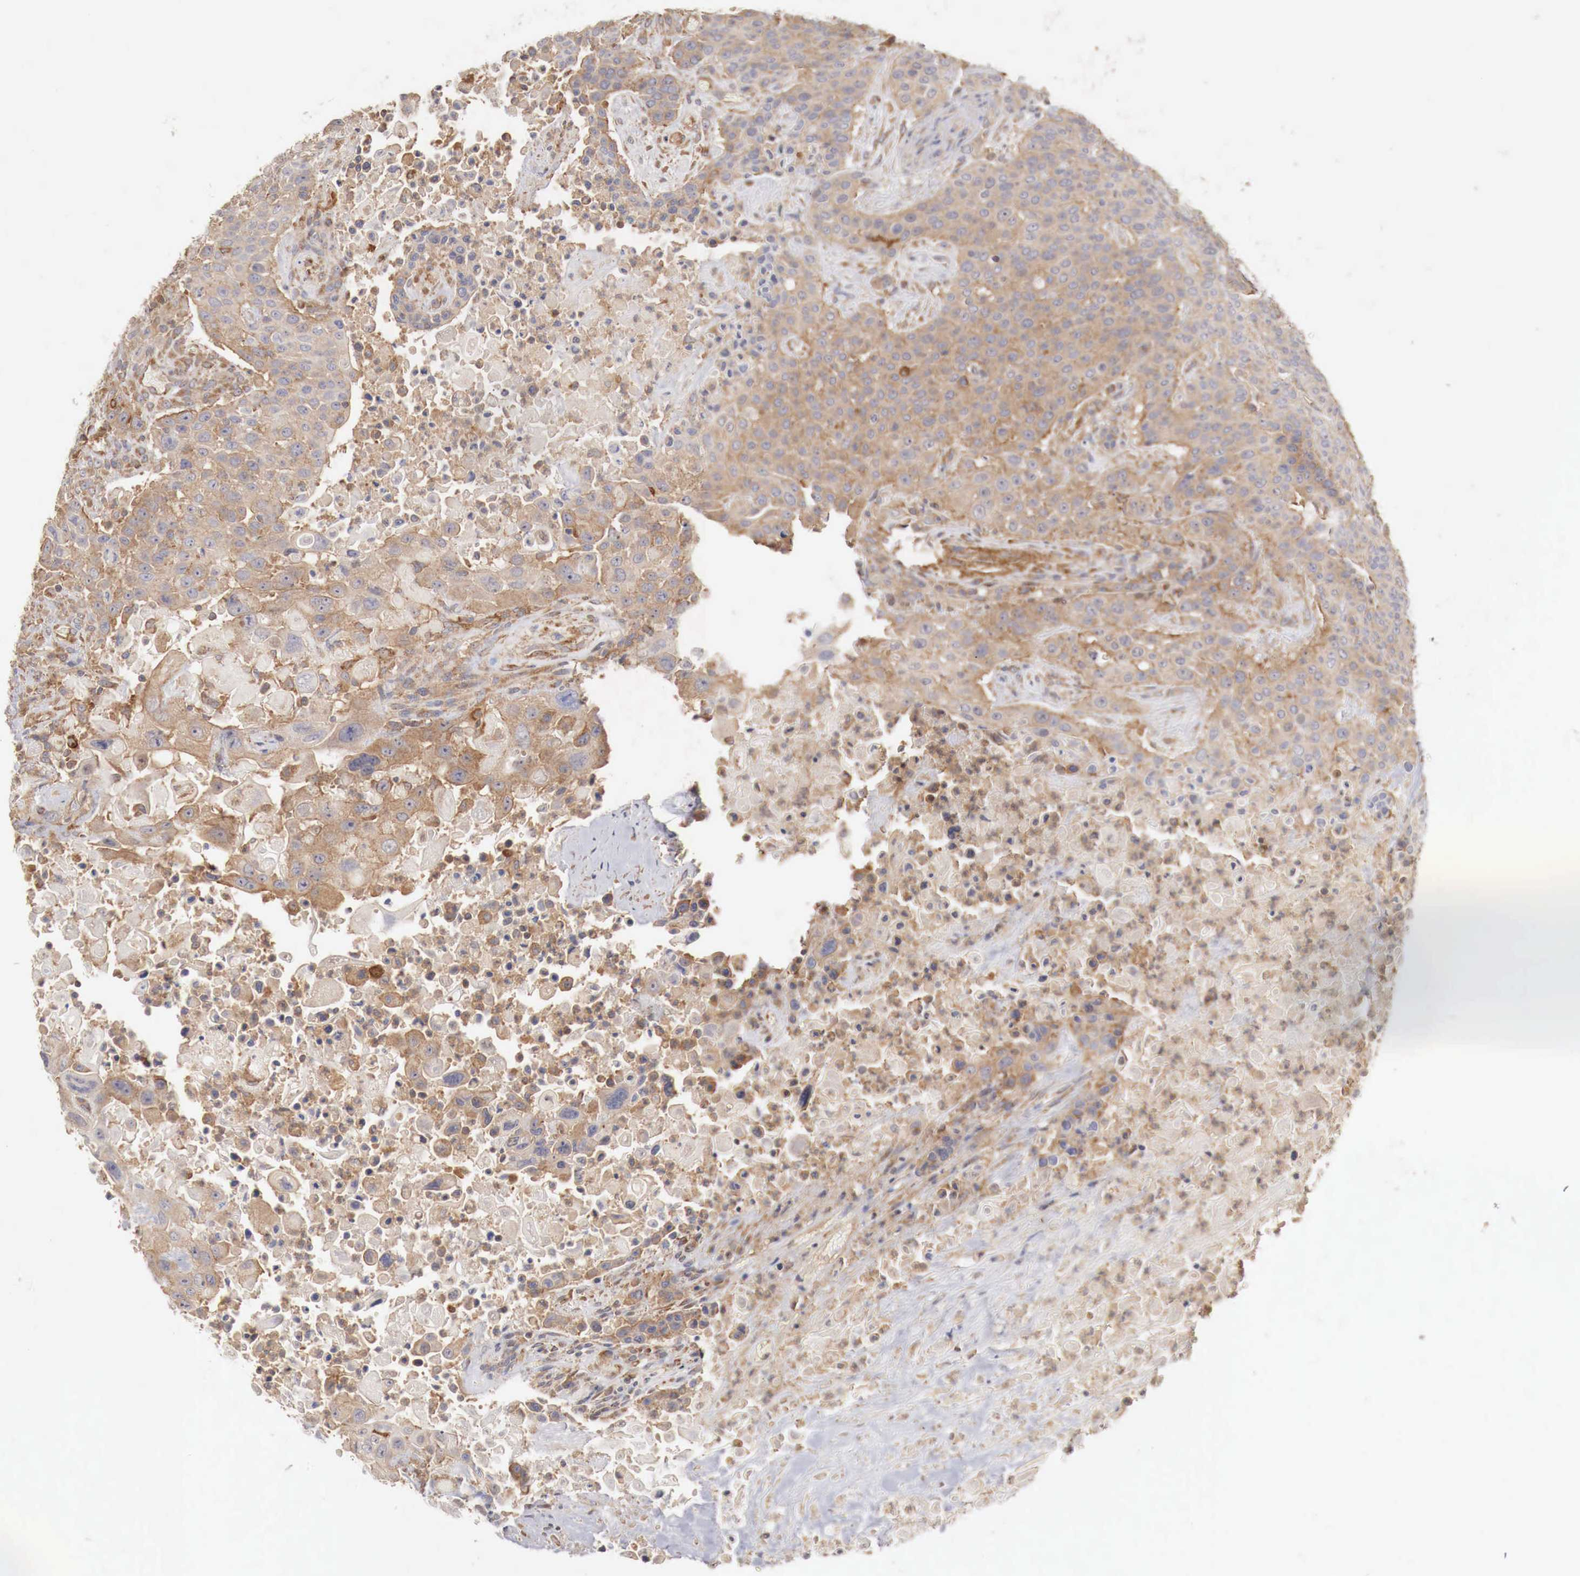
{"staining": {"intensity": "moderate", "quantity": ">75%", "location": "cytoplasmic/membranous"}, "tissue": "urothelial cancer", "cell_type": "Tumor cells", "image_type": "cancer", "snomed": [{"axis": "morphology", "description": "Urothelial carcinoma, High grade"}, {"axis": "topography", "description": "Urinary bladder"}], "caption": "Immunohistochemistry micrograph of human urothelial cancer stained for a protein (brown), which shows medium levels of moderate cytoplasmic/membranous positivity in about >75% of tumor cells.", "gene": "ARMCX4", "patient": {"sex": "male", "age": 74}}